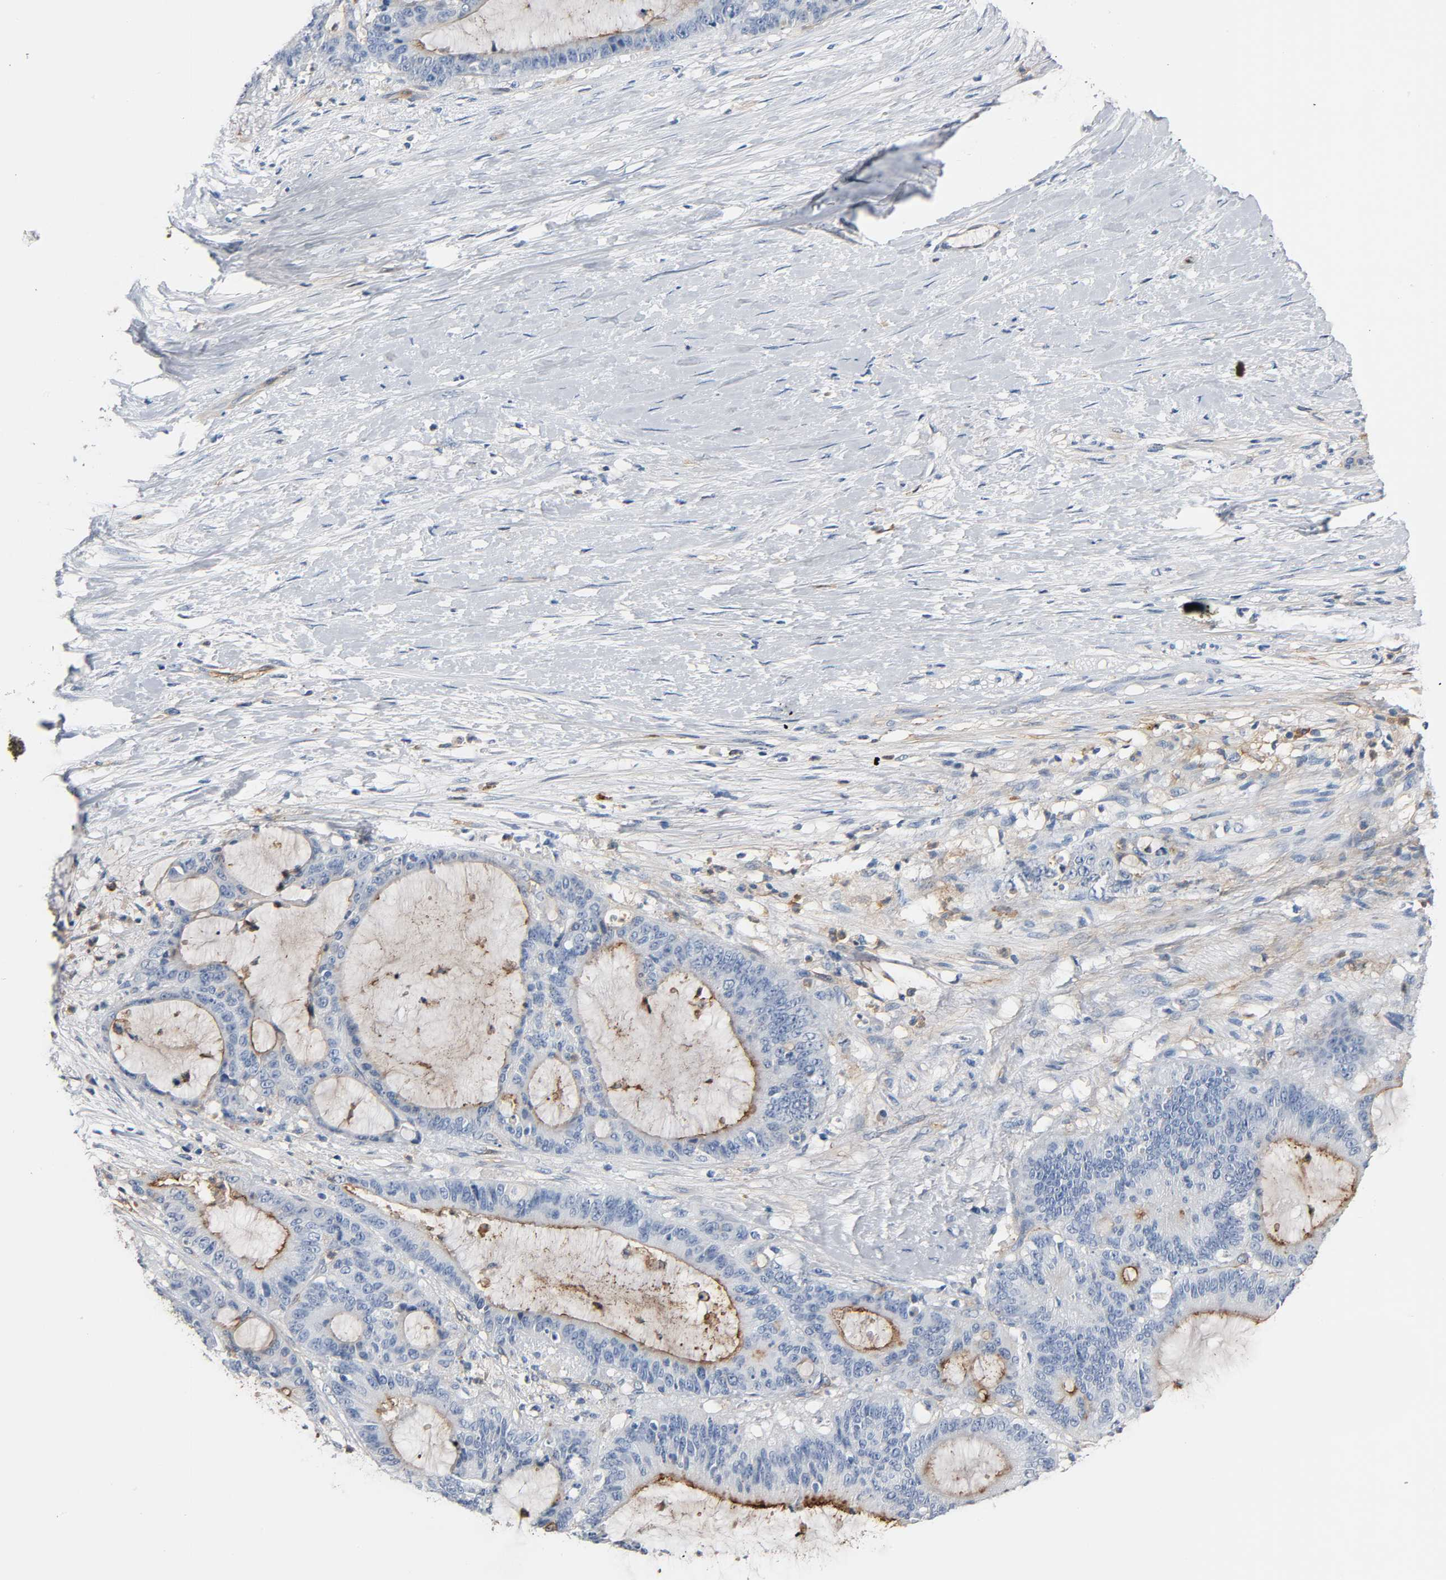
{"staining": {"intensity": "moderate", "quantity": "25%-75%", "location": "cytoplasmic/membranous"}, "tissue": "liver cancer", "cell_type": "Tumor cells", "image_type": "cancer", "snomed": [{"axis": "morphology", "description": "Cholangiocarcinoma"}, {"axis": "topography", "description": "Liver"}], "caption": "Approximately 25%-75% of tumor cells in liver cancer display moderate cytoplasmic/membranous protein positivity as visualized by brown immunohistochemical staining.", "gene": "ANPEP", "patient": {"sex": "female", "age": 73}}